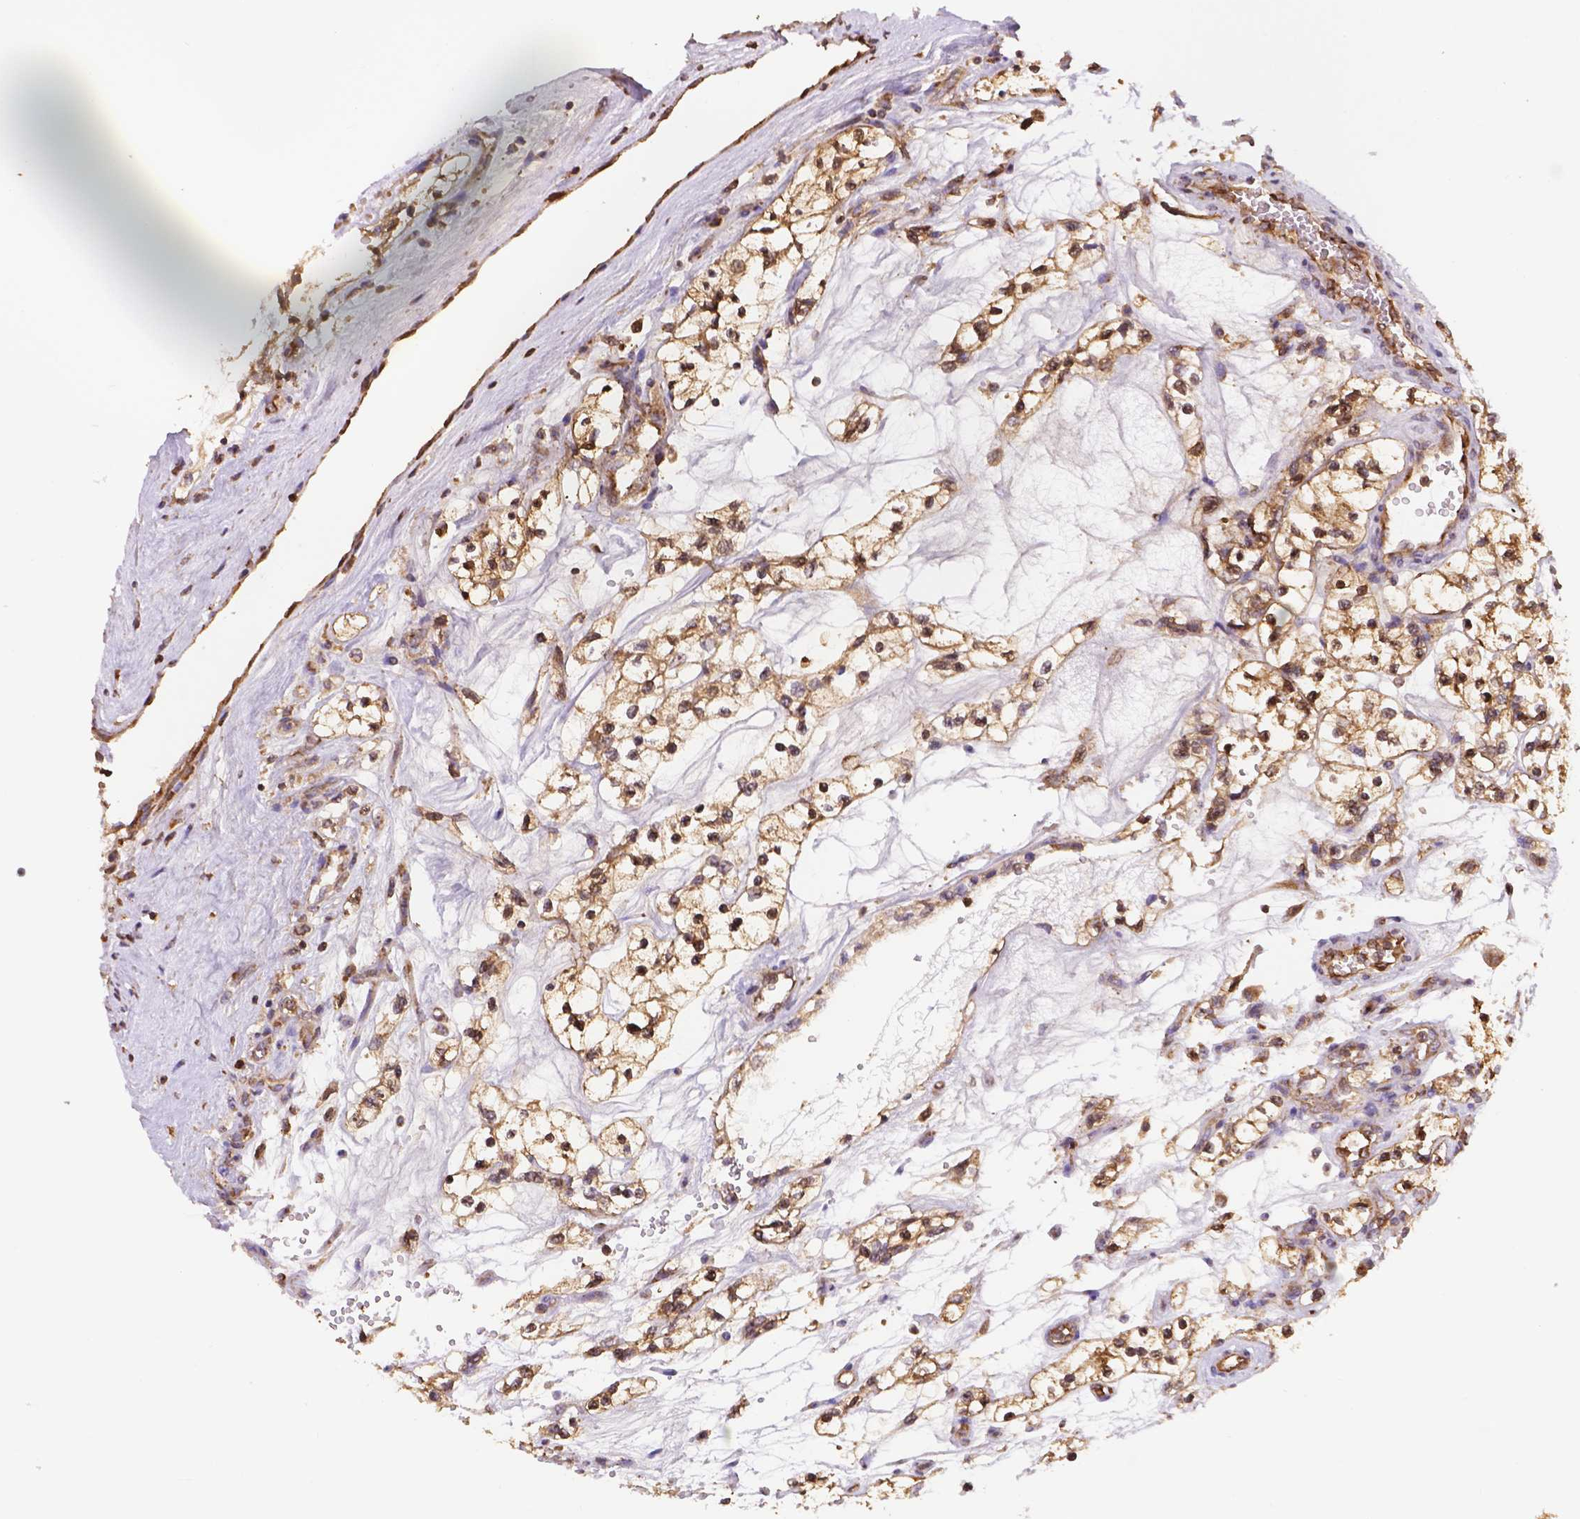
{"staining": {"intensity": "moderate", "quantity": ">75%", "location": "cytoplasmic/membranous"}, "tissue": "renal cancer", "cell_type": "Tumor cells", "image_type": "cancer", "snomed": [{"axis": "morphology", "description": "Adenocarcinoma, NOS"}, {"axis": "topography", "description": "Kidney"}], "caption": "Protein staining shows moderate cytoplasmic/membranous expression in approximately >75% of tumor cells in adenocarcinoma (renal). Using DAB (3,3'-diaminobenzidine) (brown) and hematoxylin (blue) stains, captured at high magnification using brightfield microscopy.", "gene": "DMWD", "patient": {"sex": "female", "age": 69}}